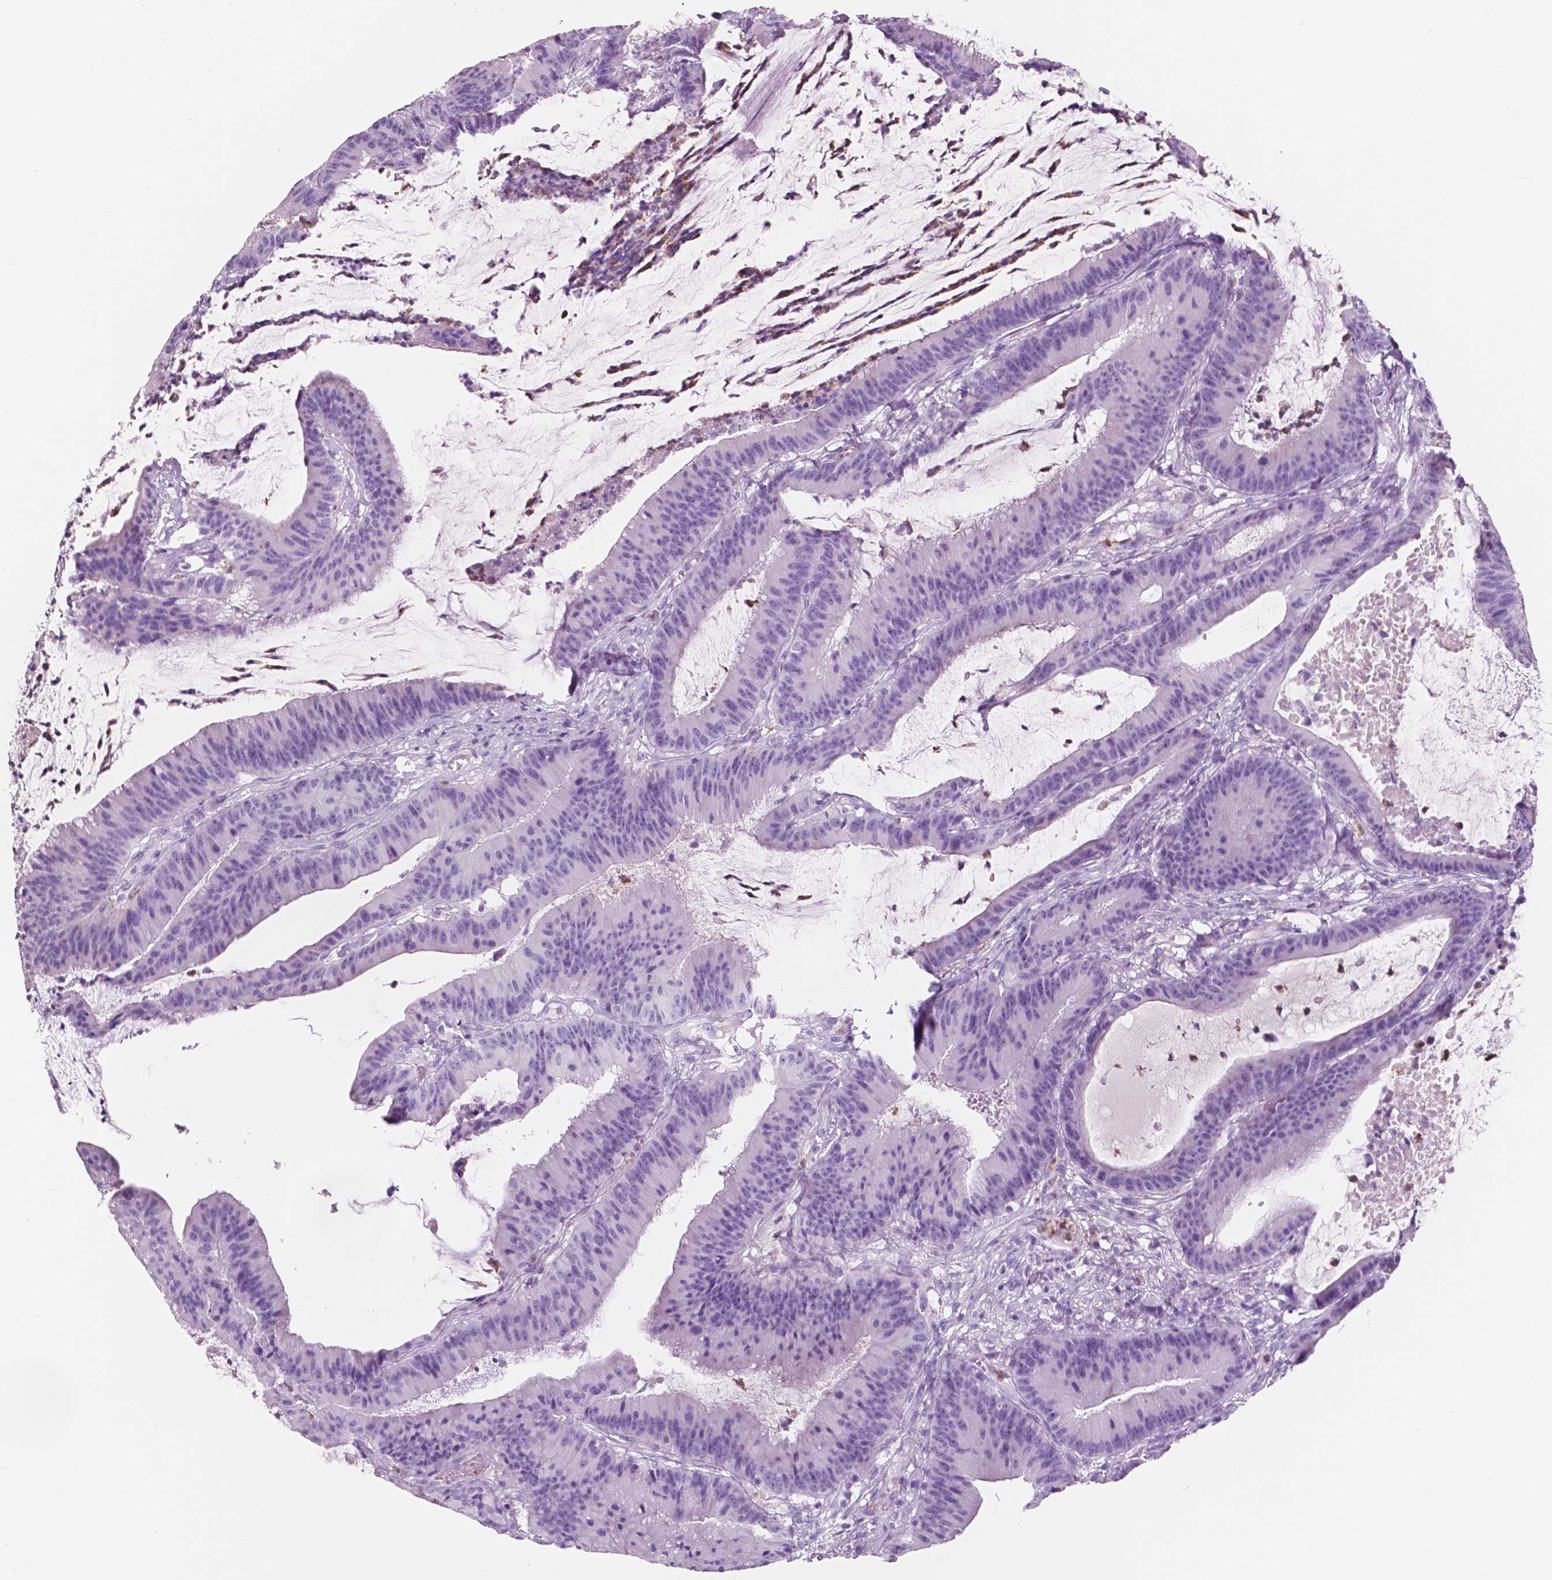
{"staining": {"intensity": "negative", "quantity": "none", "location": "none"}, "tissue": "colorectal cancer", "cell_type": "Tumor cells", "image_type": "cancer", "snomed": [{"axis": "morphology", "description": "Adenocarcinoma, NOS"}, {"axis": "topography", "description": "Colon"}], "caption": "This is an IHC photomicrograph of human colorectal adenocarcinoma. There is no positivity in tumor cells.", "gene": "CUZD1", "patient": {"sex": "female", "age": 78}}